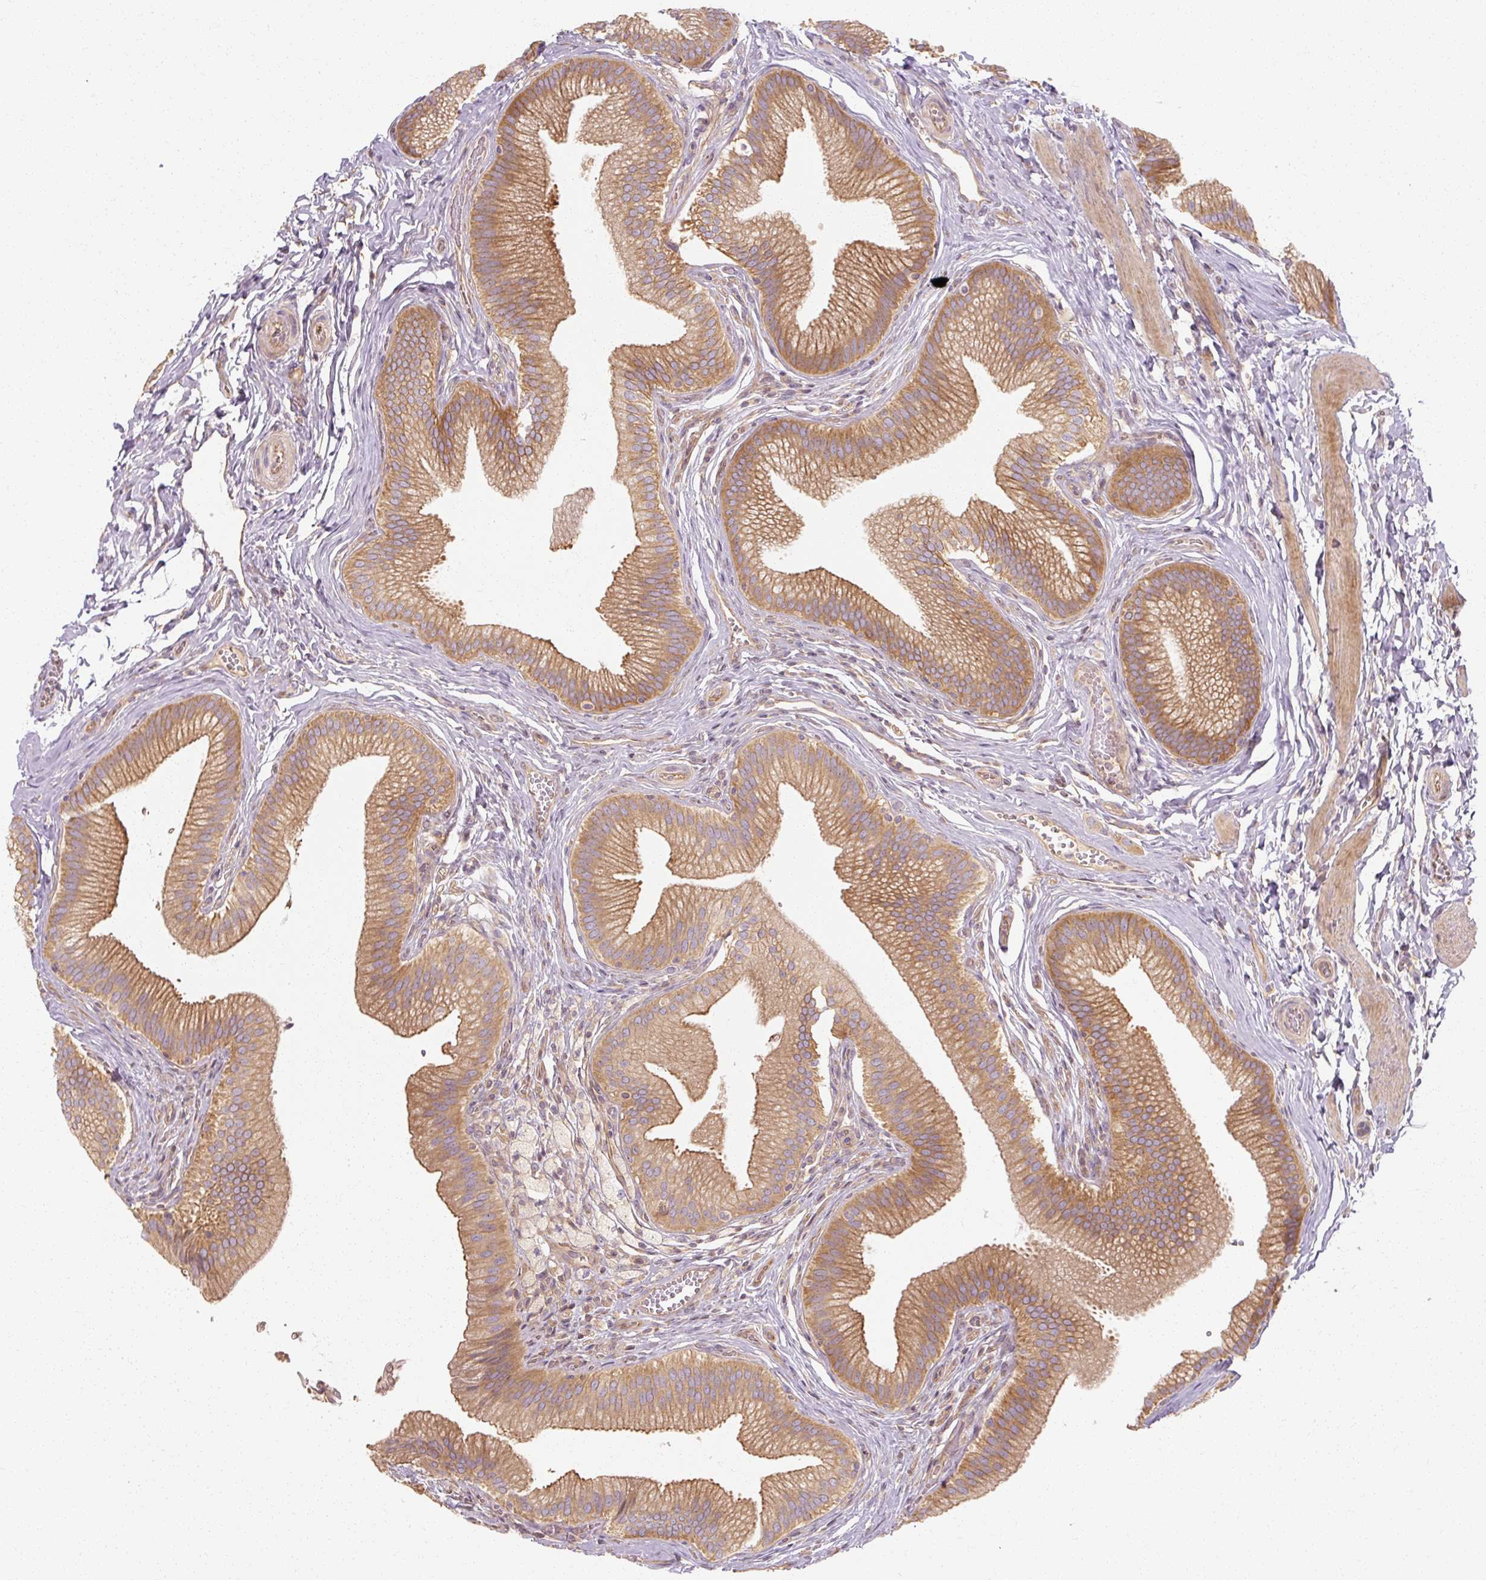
{"staining": {"intensity": "moderate", "quantity": ">75%", "location": "cytoplasmic/membranous"}, "tissue": "gallbladder", "cell_type": "Glandular cells", "image_type": "normal", "snomed": [{"axis": "morphology", "description": "Normal tissue, NOS"}, {"axis": "topography", "description": "Gallbladder"}], "caption": "DAB immunohistochemical staining of normal human gallbladder reveals moderate cytoplasmic/membranous protein staining in about >75% of glandular cells.", "gene": "RB1CC1", "patient": {"sex": "male", "age": 17}}